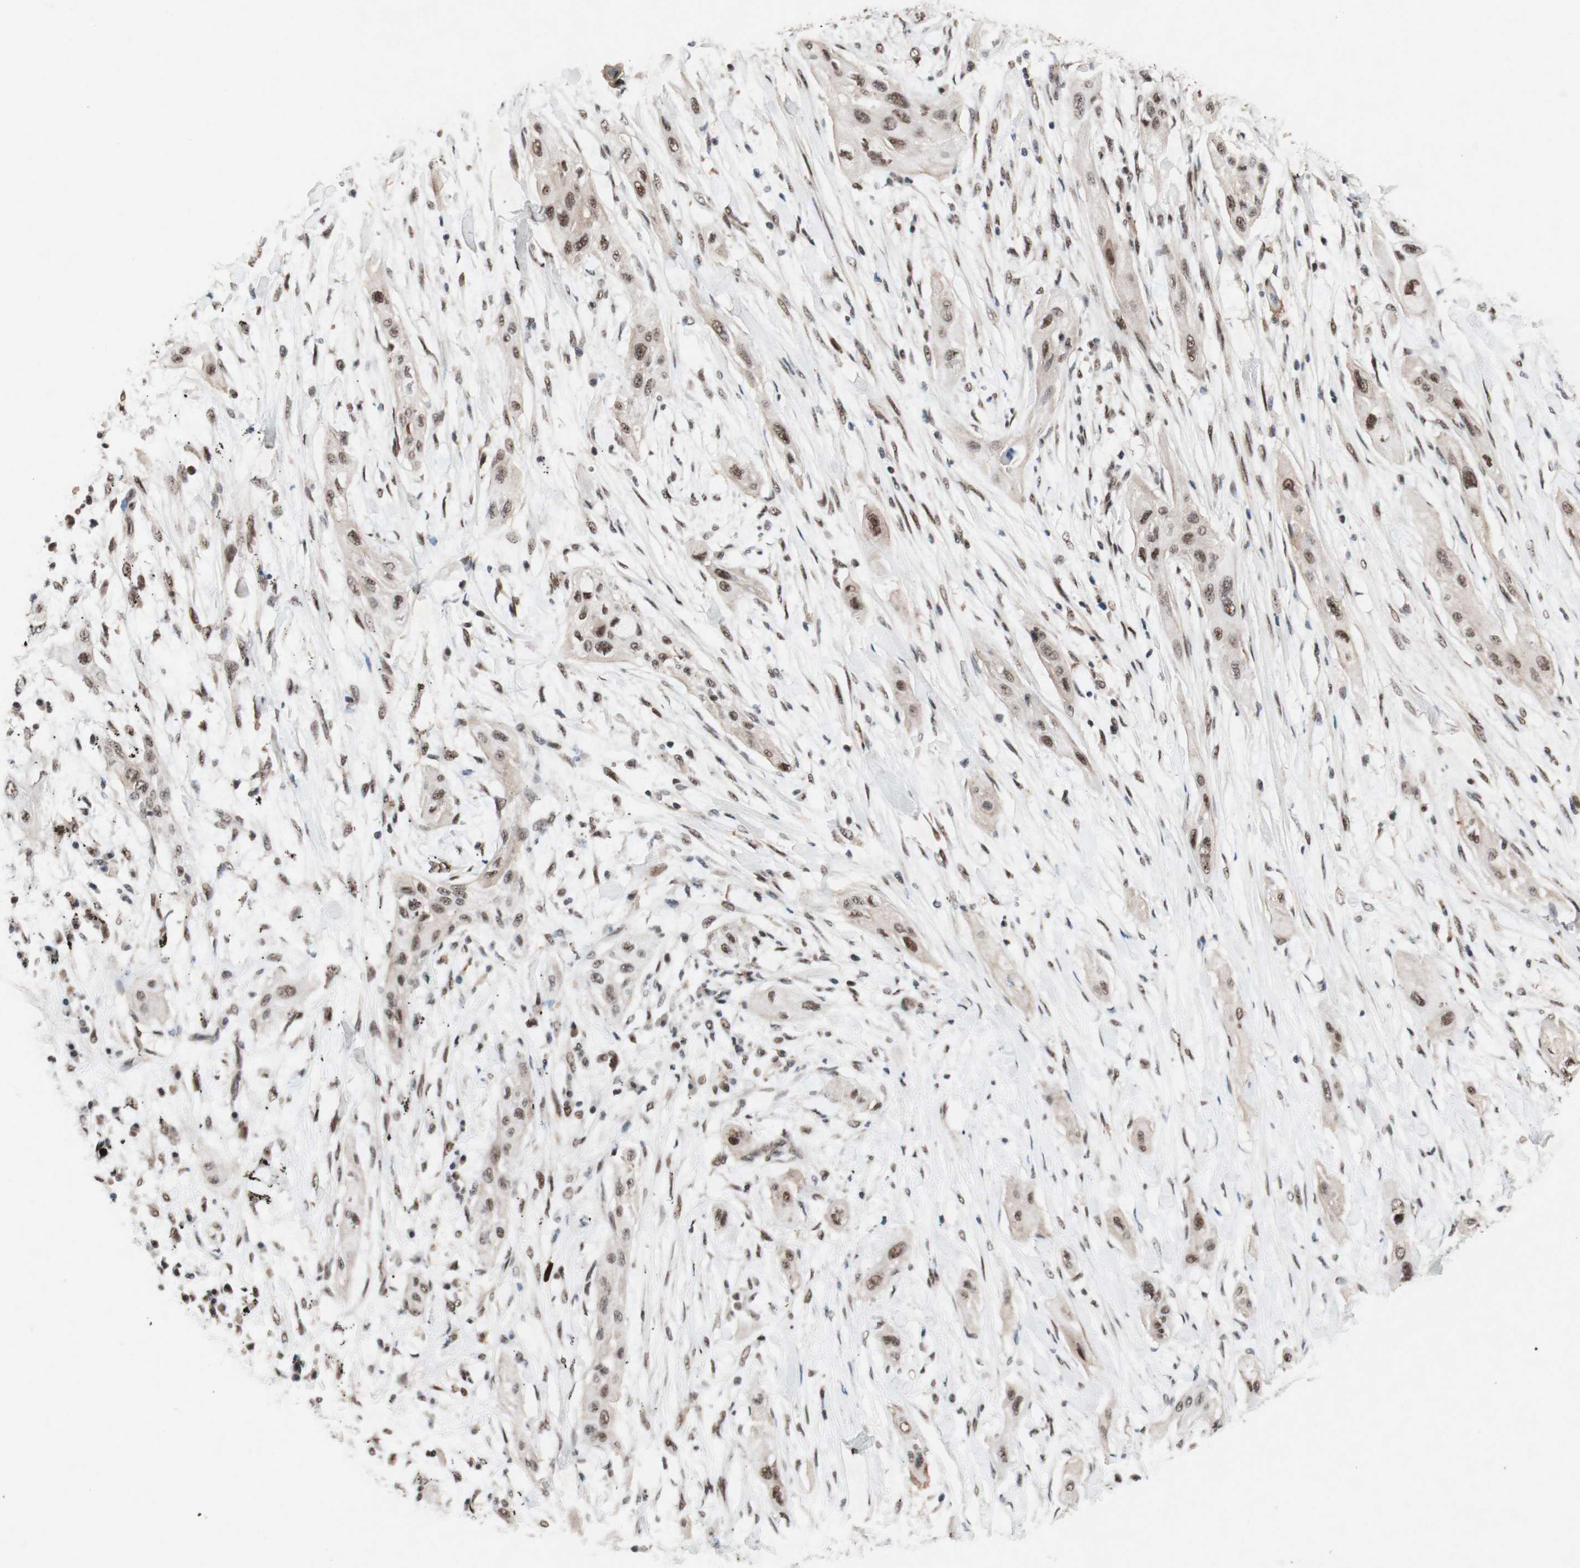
{"staining": {"intensity": "moderate", "quantity": ">75%", "location": "nuclear"}, "tissue": "lung cancer", "cell_type": "Tumor cells", "image_type": "cancer", "snomed": [{"axis": "morphology", "description": "Squamous cell carcinoma, NOS"}, {"axis": "topography", "description": "Lung"}], "caption": "Tumor cells show medium levels of moderate nuclear expression in about >75% of cells in human lung squamous cell carcinoma. (Brightfield microscopy of DAB IHC at high magnification).", "gene": "TLE1", "patient": {"sex": "female", "age": 47}}